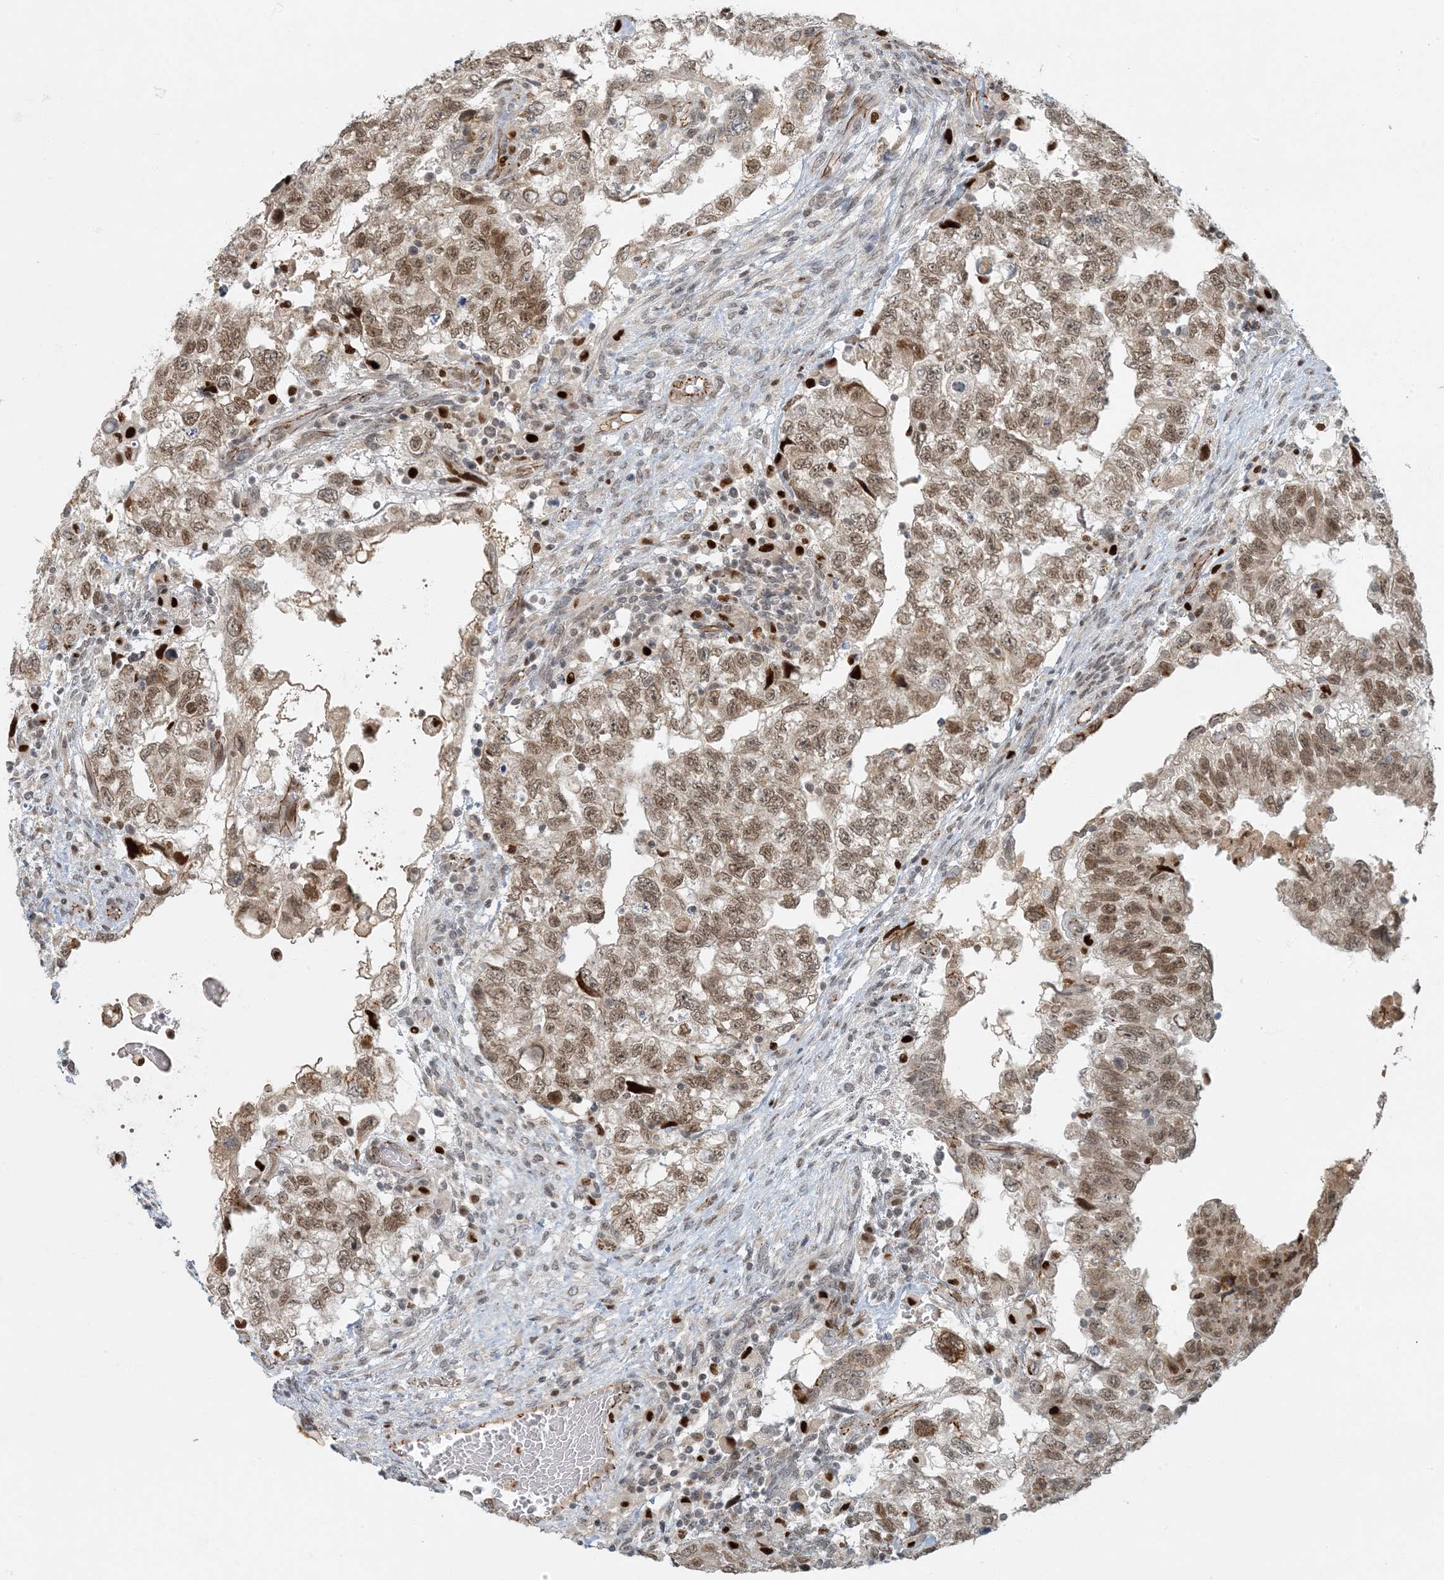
{"staining": {"intensity": "moderate", "quantity": ">75%", "location": "nuclear"}, "tissue": "testis cancer", "cell_type": "Tumor cells", "image_type": "cancer", "snomed": [{"axis": "morphology", "description": "Carcinoma, Embryonal, NOS"}, {"axis": "topography", "description": "Testis"}], "caption": "IHC of testis embryonal carcinoma displays medium levels of moderate nuclear expression in approximately >75% of tumor cells.", "gene": "AK9", "patient": {"sex": "male", "age": 36}}